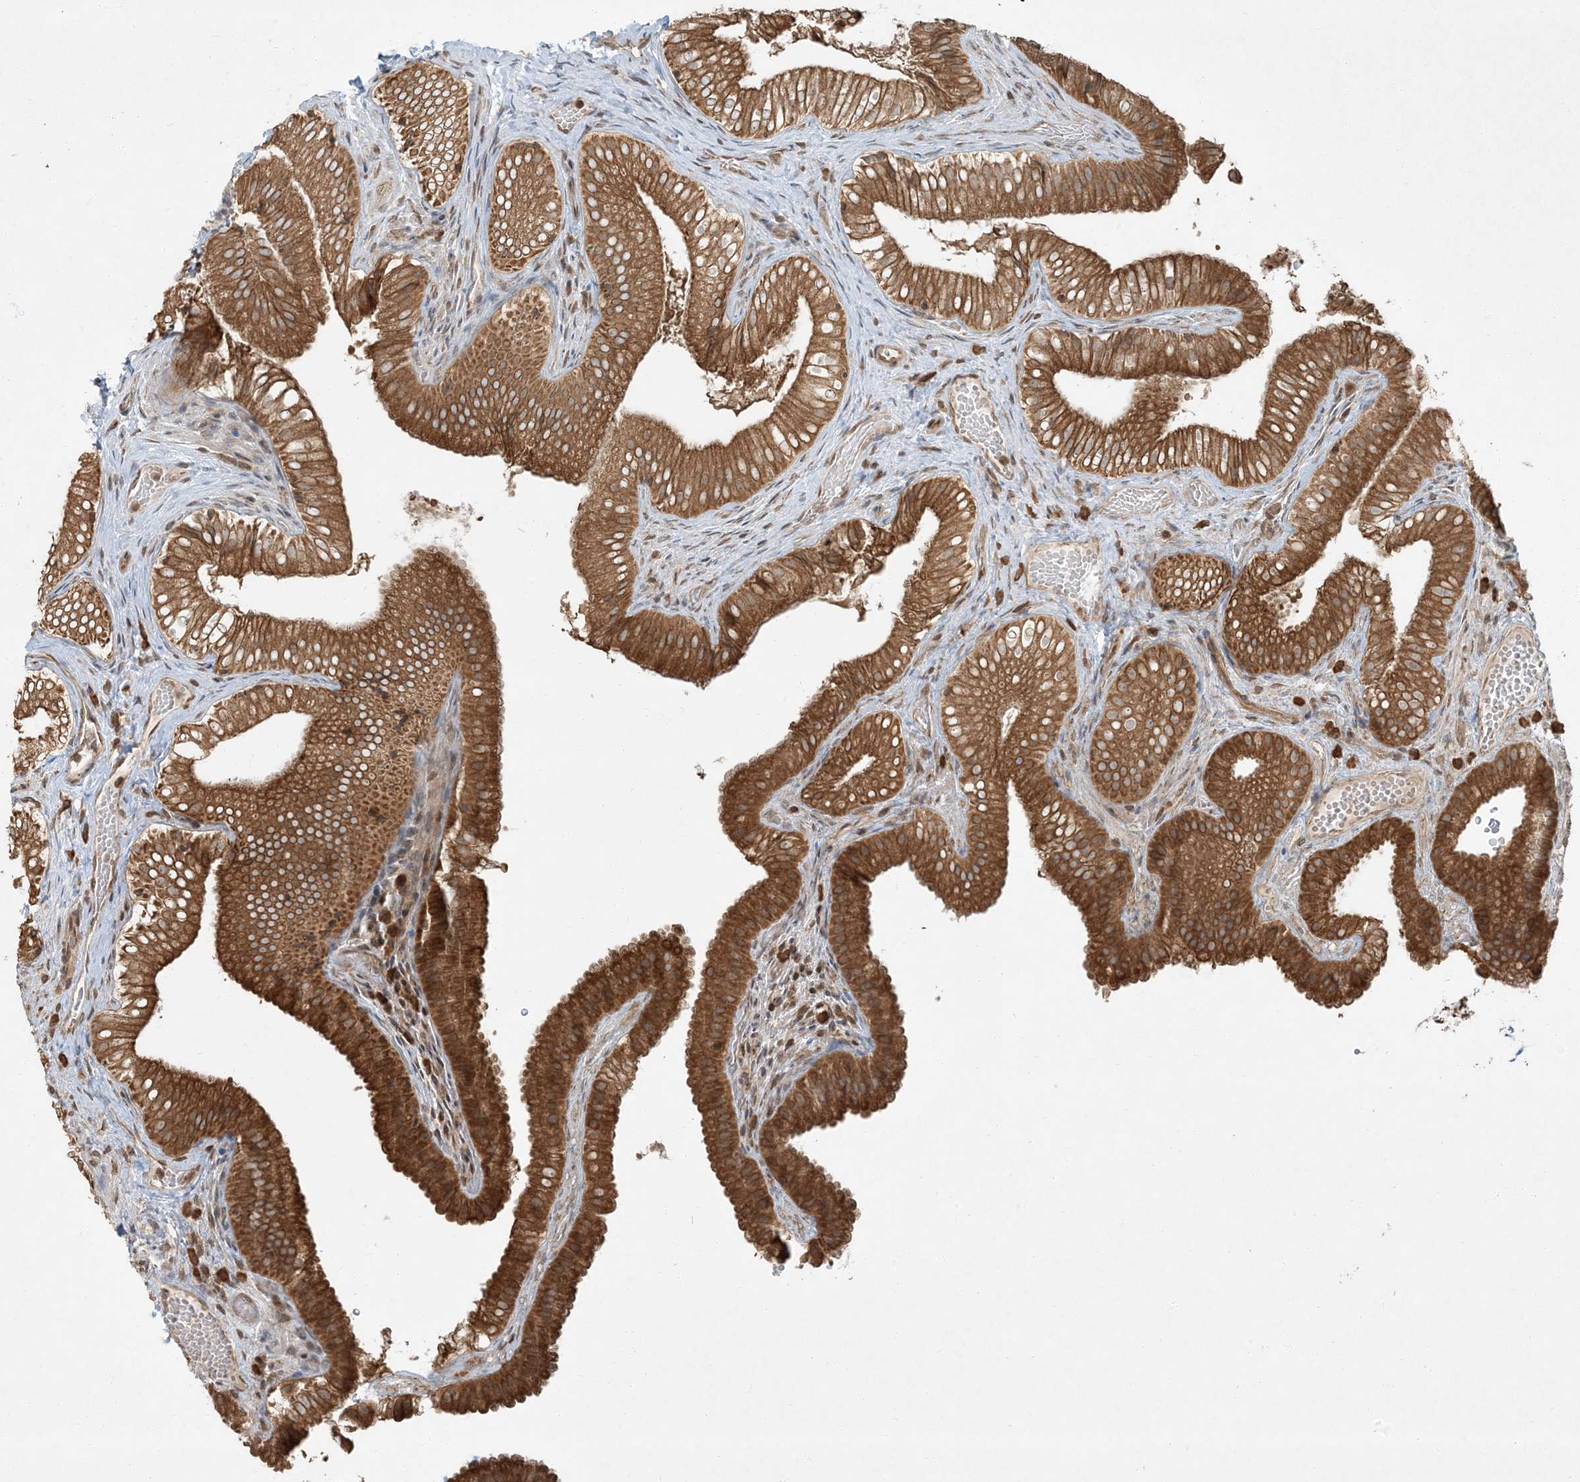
{"staining": {"intensity": "moderate", "quantity": ">75%", "location": "cytoplasmic/membranous"}, "tissue": "gallbladder", "cell_type": "Glandular cells", "image_type": "normal", "snomed": [{"axis": "morphology", "description": "Normal tissue, NOS"}, {"axis": "topography", "description": "Gallbladder"}], "caption": "Gallbladder stained with immunohistochemistry (IHC) shows moderate cytoplasmic/membranous positivity in approximately >75% of glandular cells.", "gene": "COMMD8", "patient": {"sex": "female", "age": 30}}